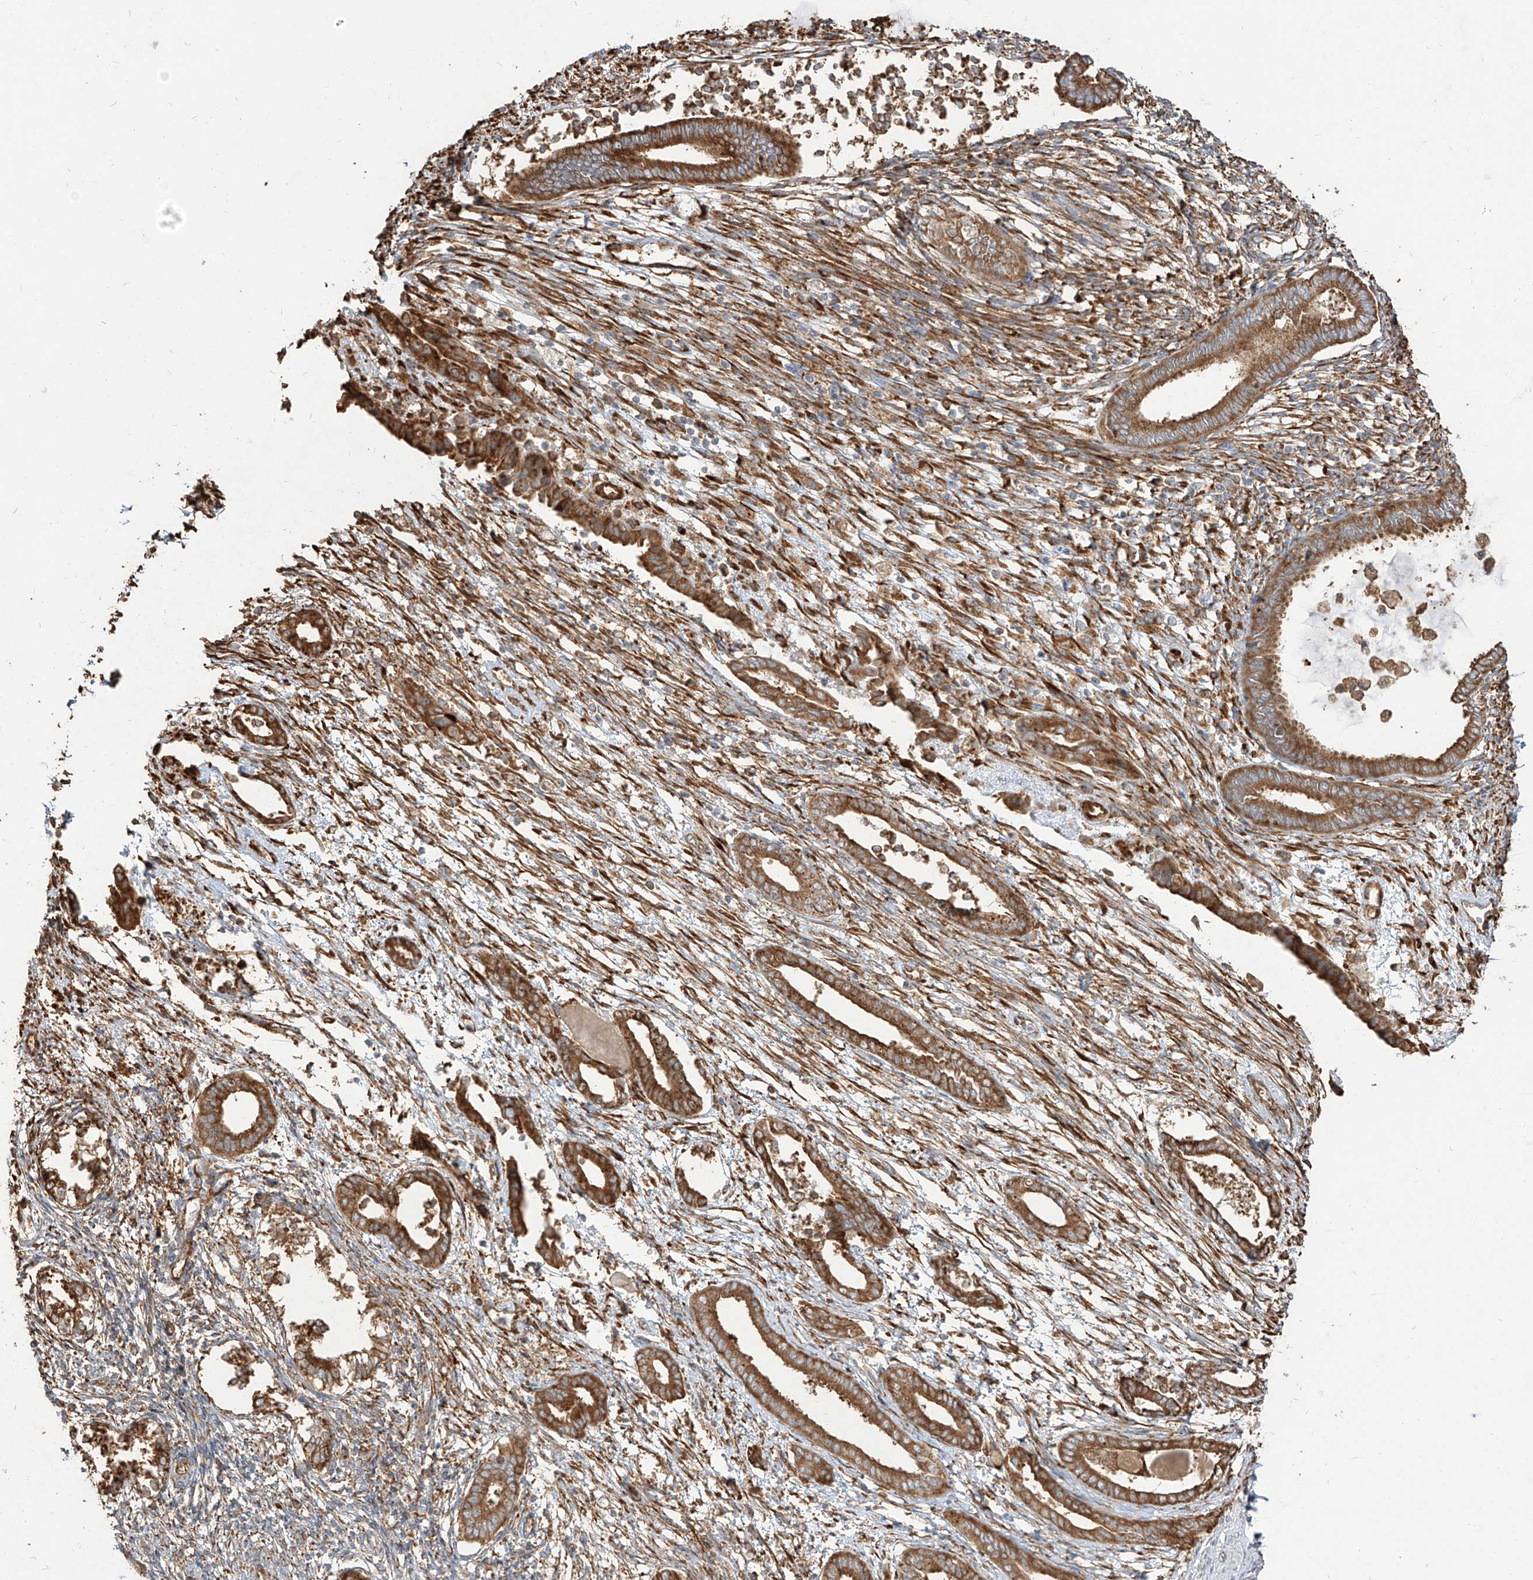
{"staining": {"intensity": "moderate", "quantity": "25%-75%", "location": "cytoplasmic/membranous"}, "tissue": "endometrium", "cell_type": "Cells in endometrial stroma", "image_type": "normal", "snomed": [{"axis": "morphology", "description": "Normal tissue, NOS"}, {"axis": "topography", "description": "Endometrium"}], "caption": "Unremarkable endometrium was stained to show a protein in brown. There is medium levels of moderate cytoplasmic/membranous expression in about 25%-75% of cells in endometrial stroma.", "gene": "RPS25", "patient": {"sex": "female", "age": 56}}